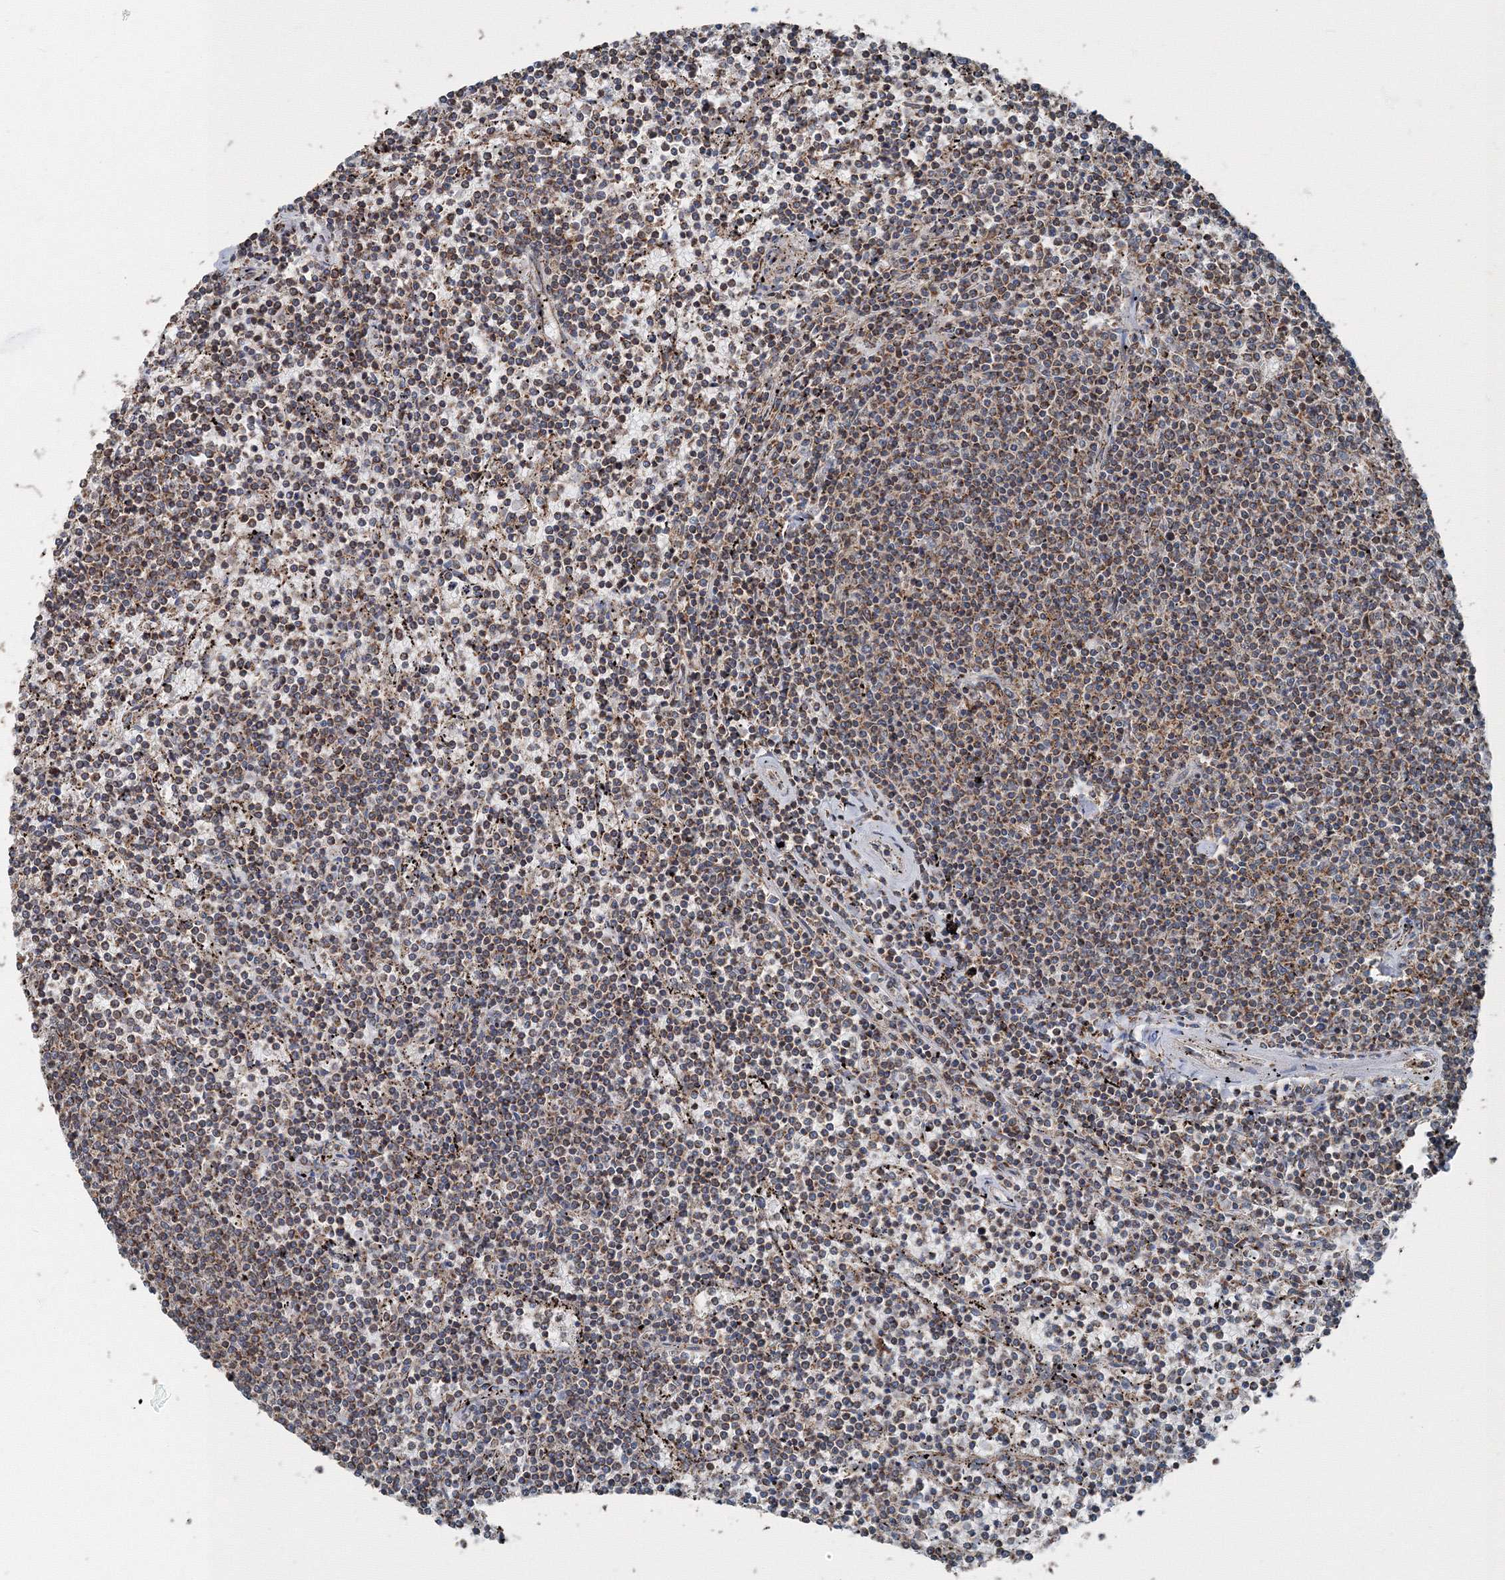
{"staining": {"intensity": "weak", "quantity": "25%-75%", "location": "cytoplasmic/membranous"}, "tissue": "lymphoma", "cell_type": "Tumor cells", "image_type": "cancer", "snomed": [{"axis": "morphology", "description": "Malignant lymphoma, non-Hodgkin's type, Low grade"}, {"axis": "topography", "description": "Spleen"}], "caption": "An immunohistochemistry (IHC) image of tumor tissue is shown. Protein staining in brown highlights weak cytoplasmic/membranous positivity in low-grade malignant lymphoma, non-Hodgkin's type within tumor cells.", "gene": "AASDH", "patient": {"sex": "female", "age": 50}}